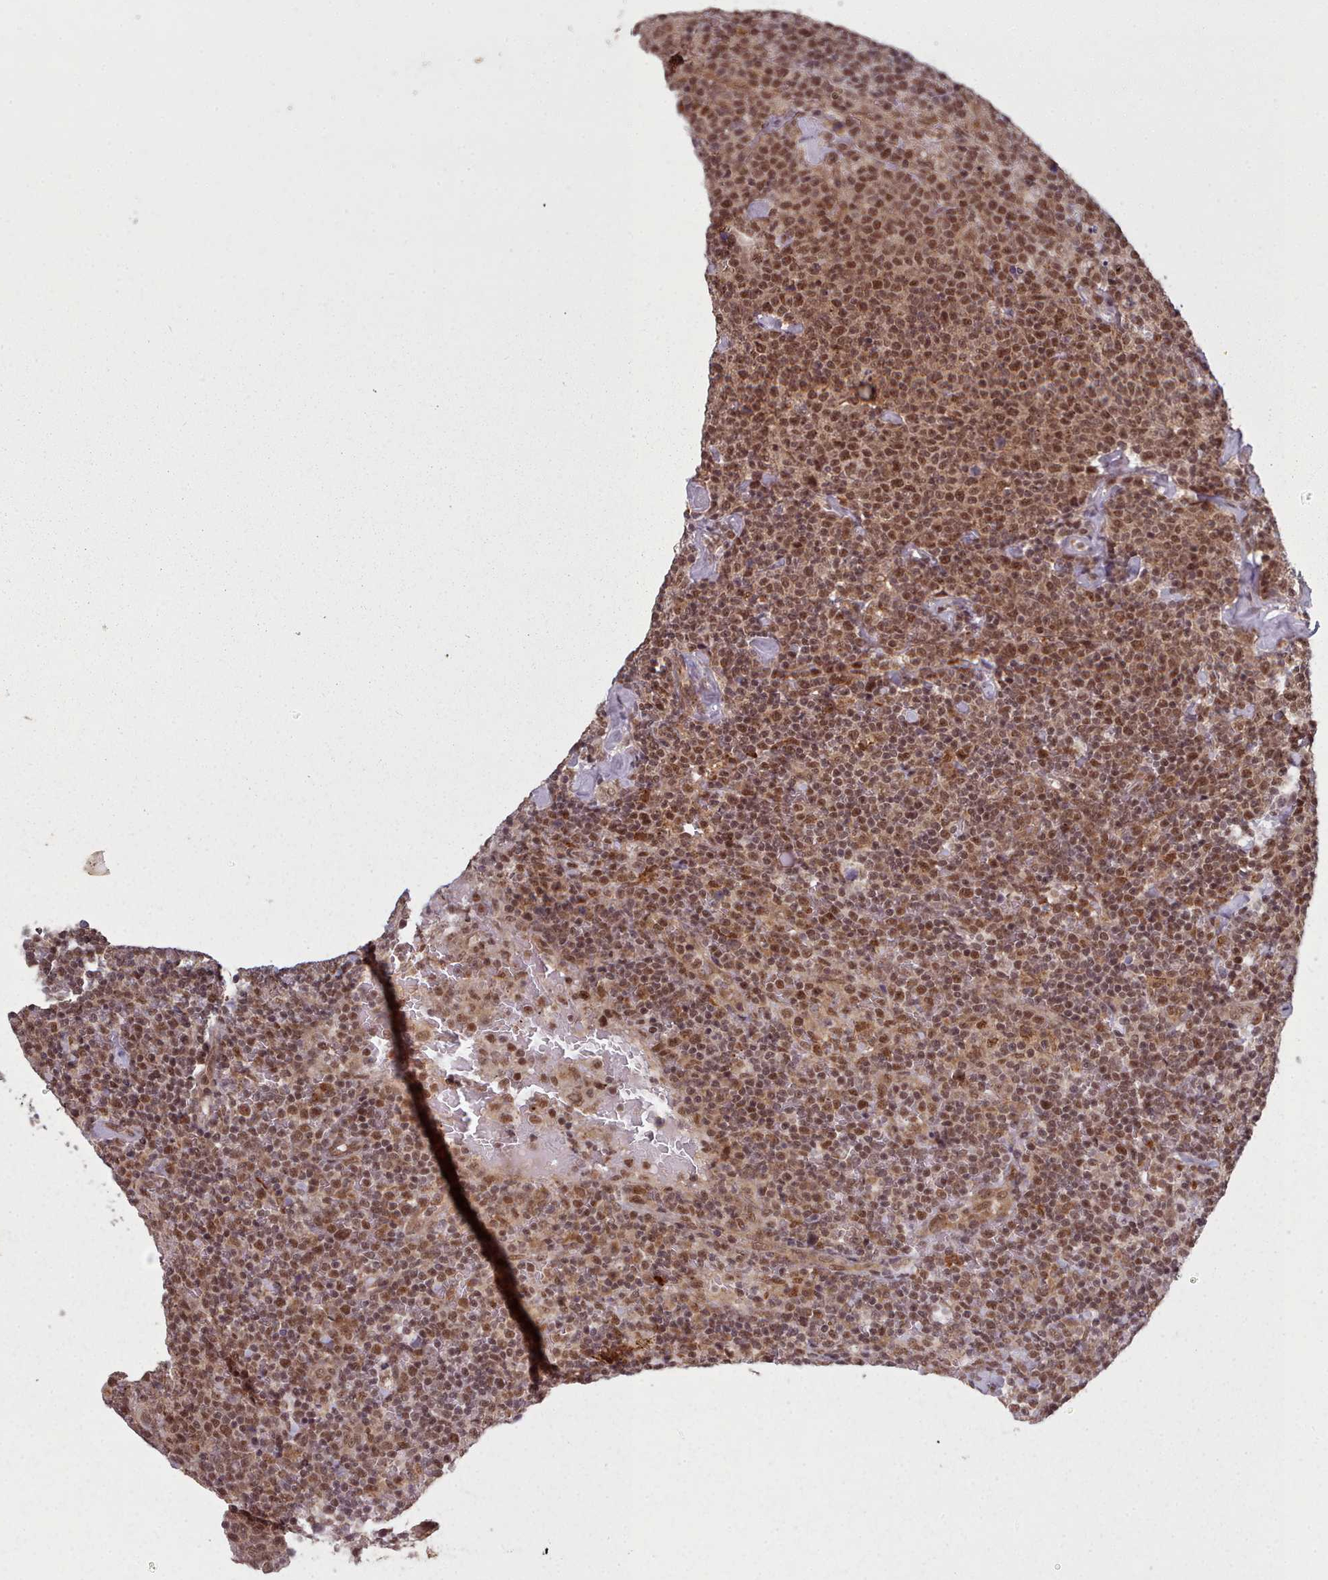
{"staining": {"intensity": "moderate", "quantity": ">75%", "location": "cytoplasmic/membranous,nuclear"}, "tissue": "lymphoma", "cell_type": "Tumor cells", "image_type": "cancer", "snomed": [{"axis": "morphology", "description": "Malignant lymphoma, non-Hodgkin's type, High grade"}, {"axis": "topography", "description": "Lymph node"}], "caption": "This is an image of immunohistochemistry (IHC) staining of high-grade malignant lymphoma, non-Hodgkin's type, which shows moderate expression in the cytoplasmic/membranous and nuclear of tumor cells.", "gene": "DHX8", "patient": {"sex": "male", "age": 61}}